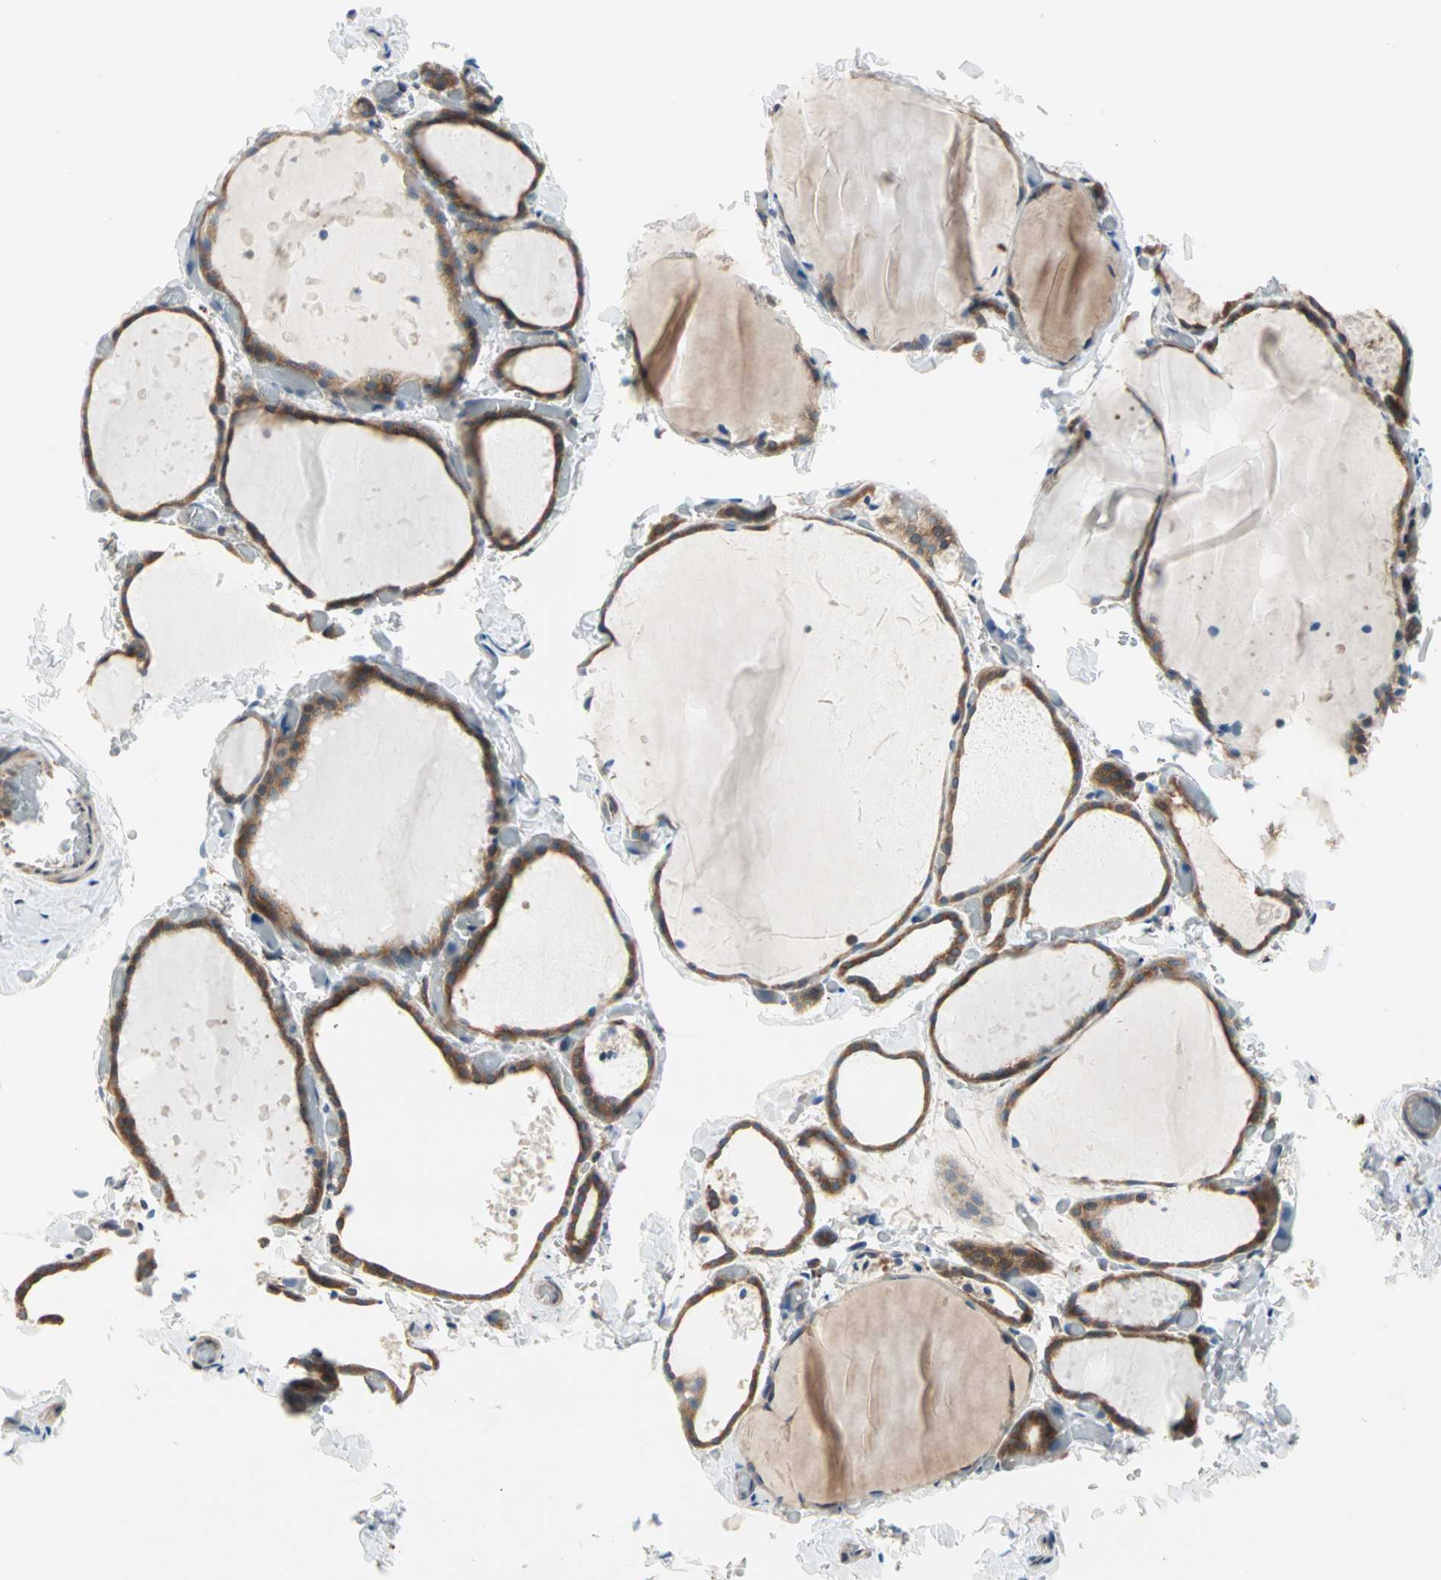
{"staining": {"intensity": "moderate", "quantity": ">75%", "location": "cytoplasmic/membranous"}, "tissue": "thyroid gland", "cell_type": "Glandular cells", "image_type": "normal", "snomed": [{"axis": "morphology", "description": "Normal tissue, NOS"}, {"axis": "topography", "description": "Thyroid gland"}], "caption": "High-power microscopy captured an immunohistochemistry histopathology image of benign thyroid gland, revealing moderate cytoplasmic/membranous positivity in about >75% of glandular cells. The protein is stained brown, and the nuclei are stained in blue (DAB (3,3'-diaminobenzidine) IHC with brightfield microscopy, high magnification).", "gene": "SAR1A", "patient": {"sex": "female", "age": 22}}